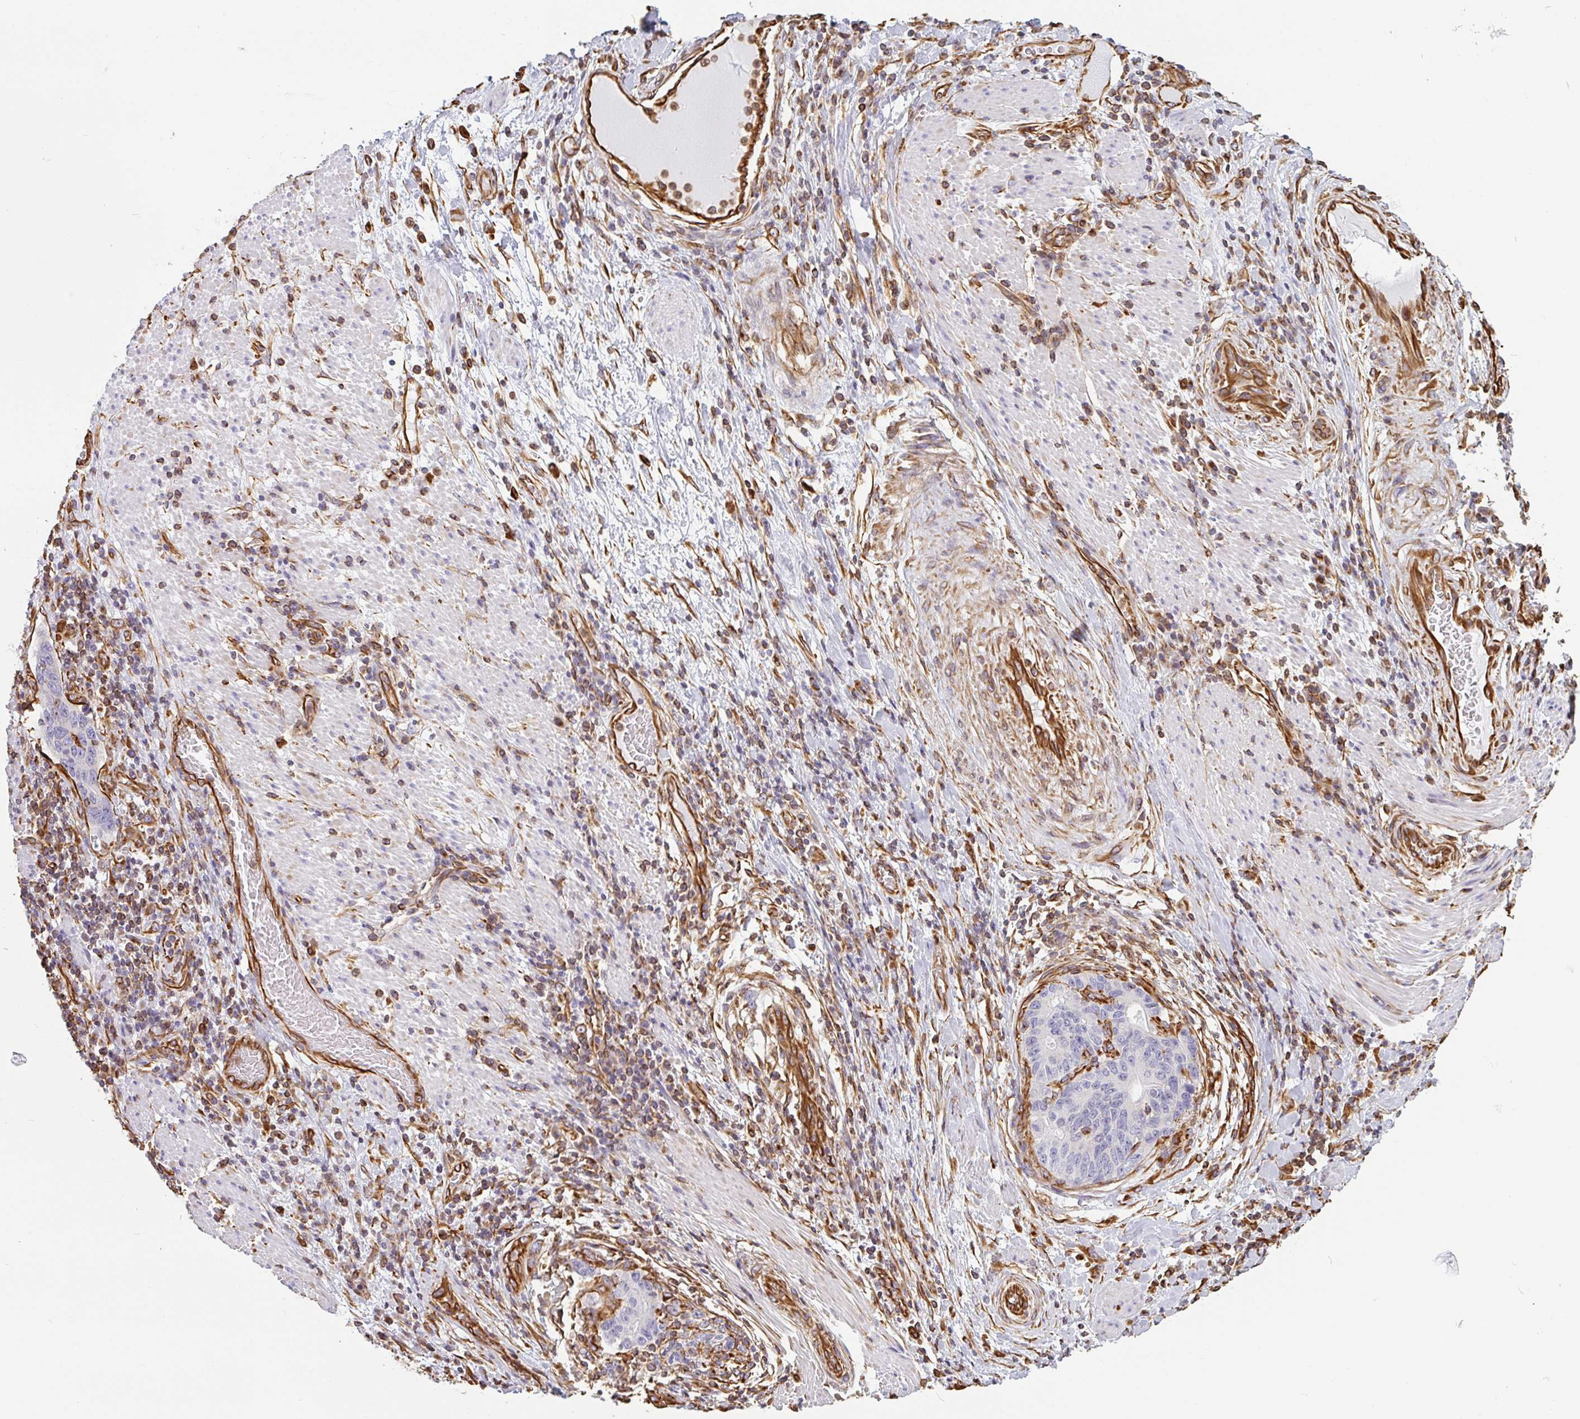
{"staining": {"intensity": "negative", "quantity": "none", "location": "none"}, "tissue": "stomach cancer", "cell_type": "Tumor cells", "image_type": "cancer", "snomed": [{"axis": "morphology", "description": "Normal tissue, NOS"}, {"axis": "morphology", "description": "Adenocarcinoma, NOS"}, {"axis": "topography", "description": "Stomach"}], "caption": "Tumor cells show no significant protein positivity in stomach adenocarcinoma.", "gene": "PPFIA1", "patient": {"sex": "female", "age": 64}}